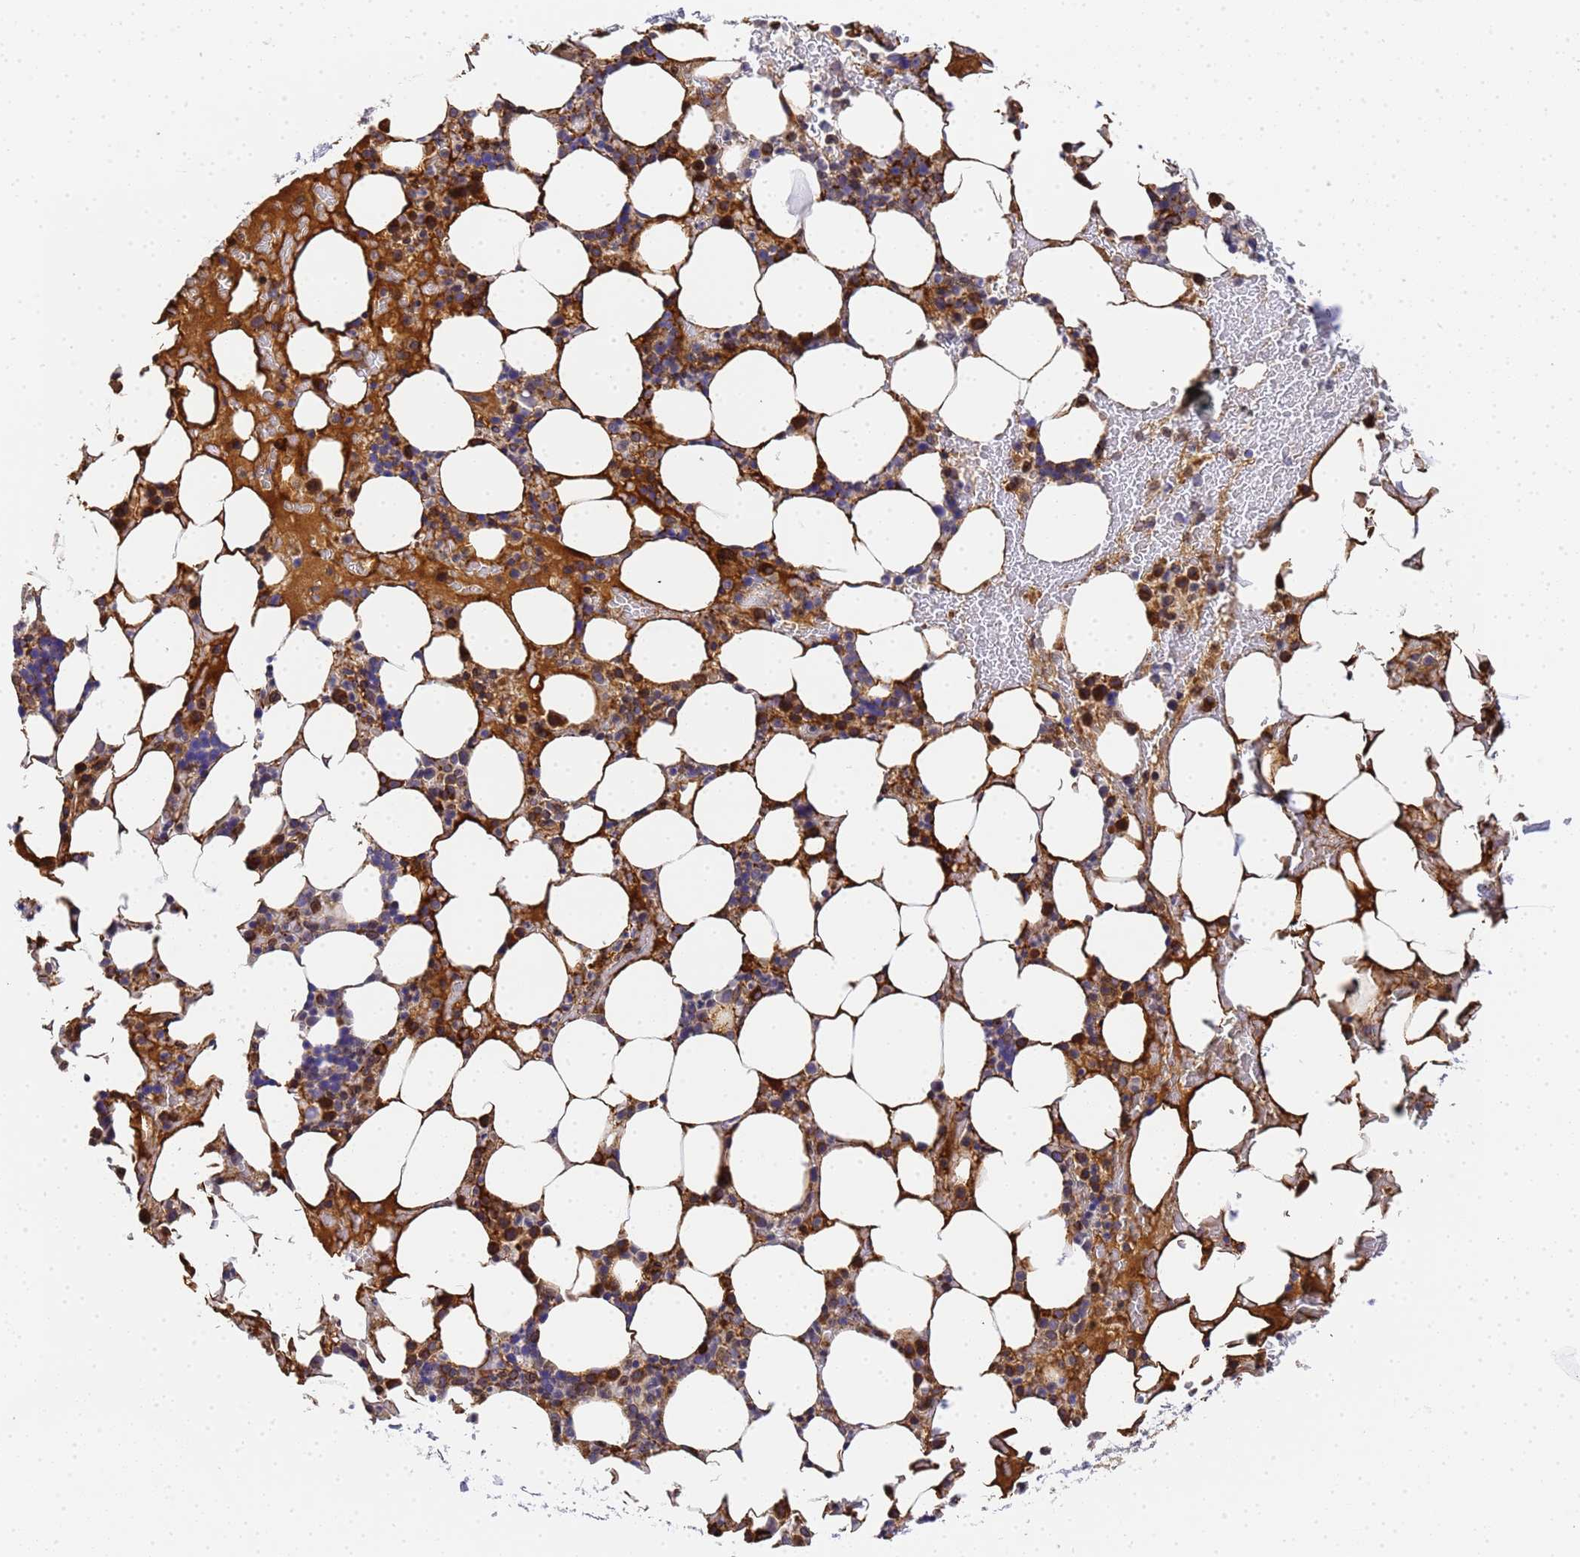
{"staining": {"intensity": "moderate", "quantity": "25%-75%", "location": "cytoplasmic/membranous,nuclear"}, "tissue": "bone marrow", "cell_type": "Hematopoietic cells", "image_type": "normal", "snomed": [{"axis": "morphology", "description": "Normal tissue, NOS"}, {"axis": "topography", "description": "Bone marrow"}], "caption": "Moderate cytoplasmic/membranous,nuclear protein expression is appreciated in about 25%-75% of hematopoietic cells in bone marrow. (Stains: DAB (3,3'-diaminobenzidine) in brown, nuclei in blue, Microscopy: brightfield microscopy at high magnification).", "gene": "IGFBP7", "patient": {"sex": "male", "age": 78}}